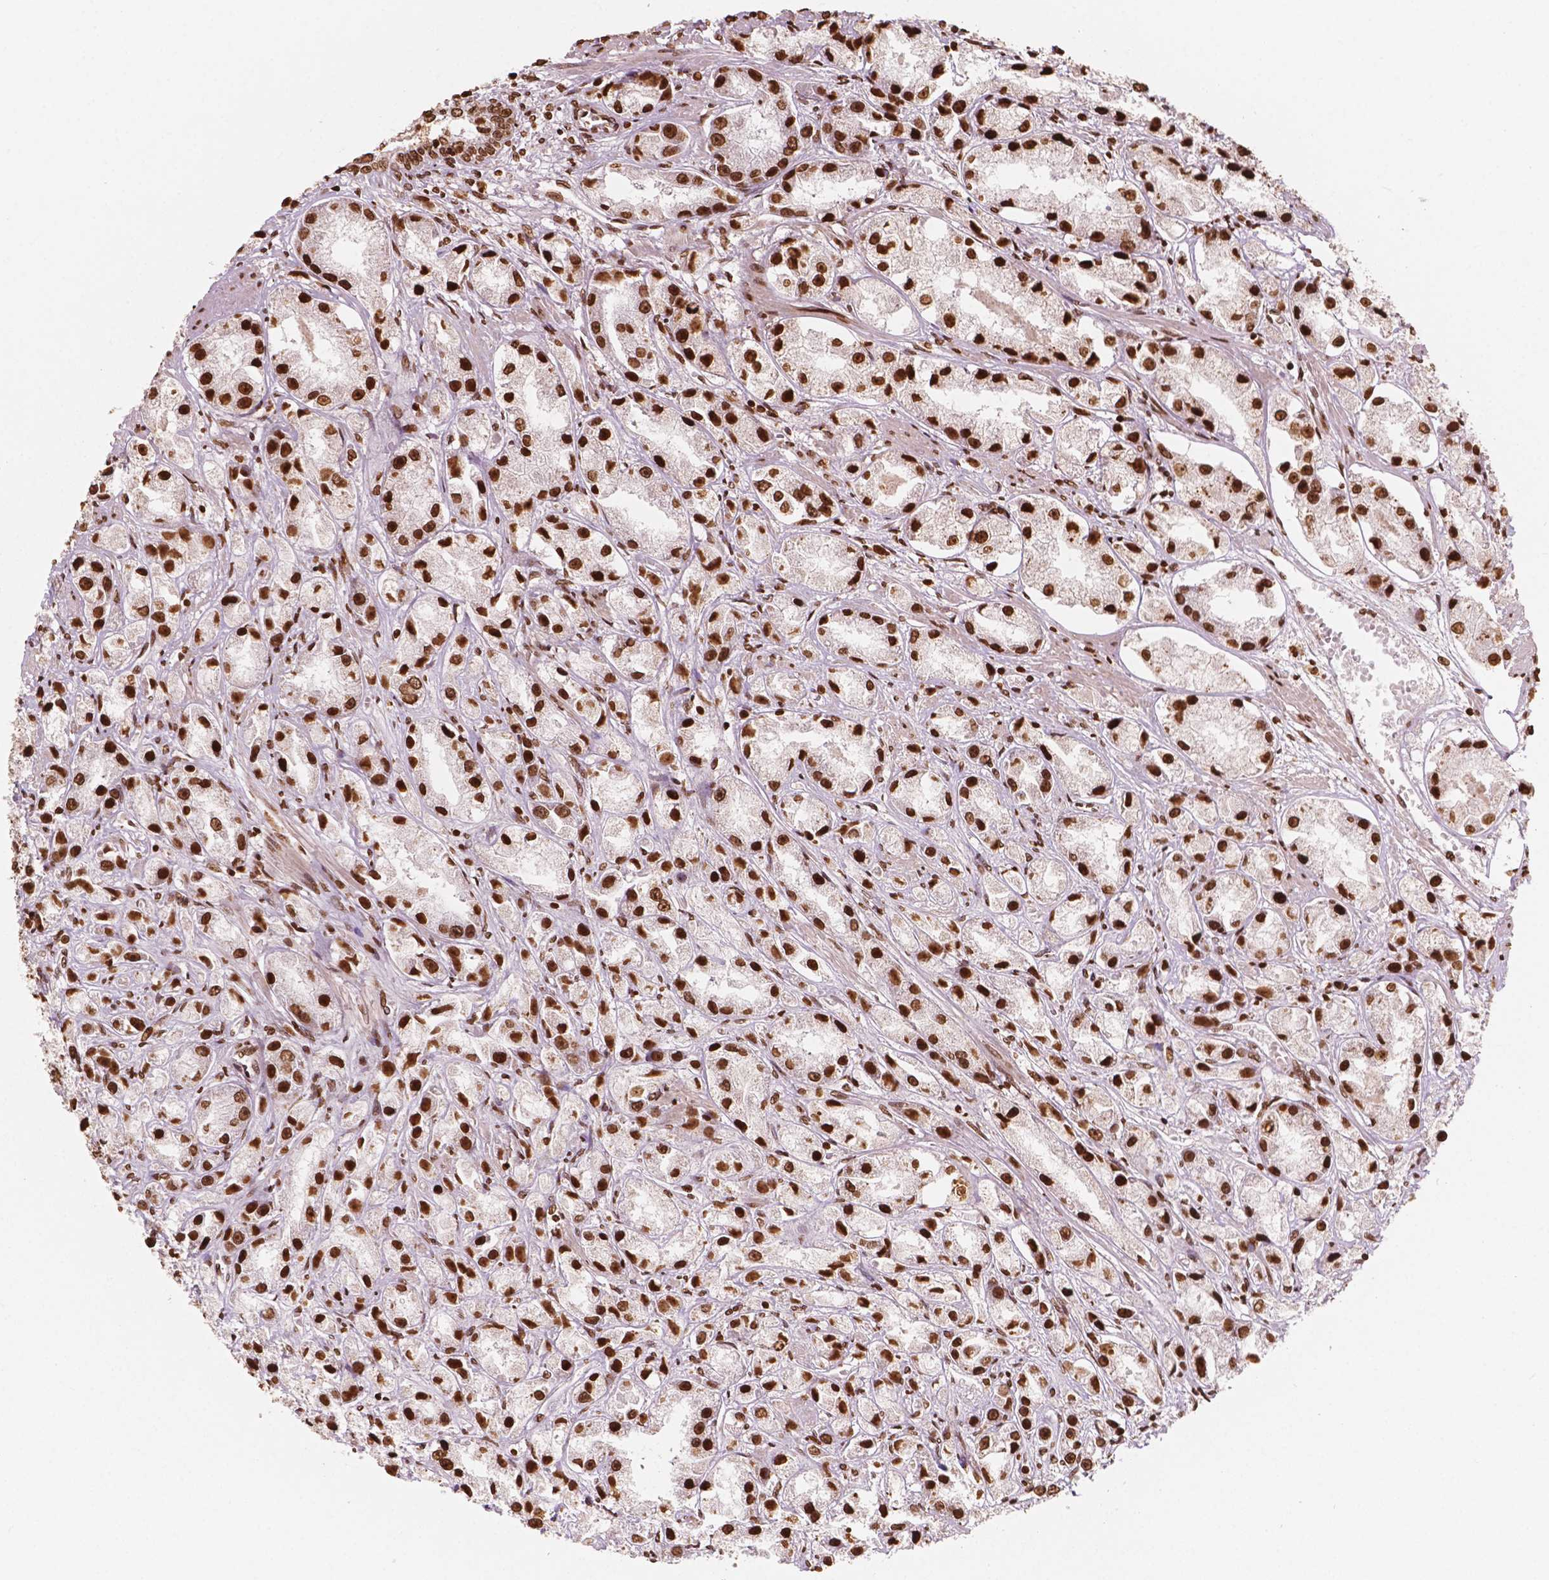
{"staining": {"intensity": "strong", "quantity": ">75%", "location": "nuclear"}, "tissue": "prostate cancer", "cell_type": "Tumor cells", "image_type": "cancer", "snomed": [{"axis": "morphology", "description": "Adenocarcinoma, High grade"}, {"axis": "topography", "description": "Prostate"}], "caption": "Prostate high-grade adenocarcinoma stained with DAB (3,3'-diaminobenzidine) immunohistochemistry (IHC) displays high levels of strong nuclear staining in about >75% of tumor cells.", "gene": "H3C7", "patient": {"sex": "male", "age": 67}}